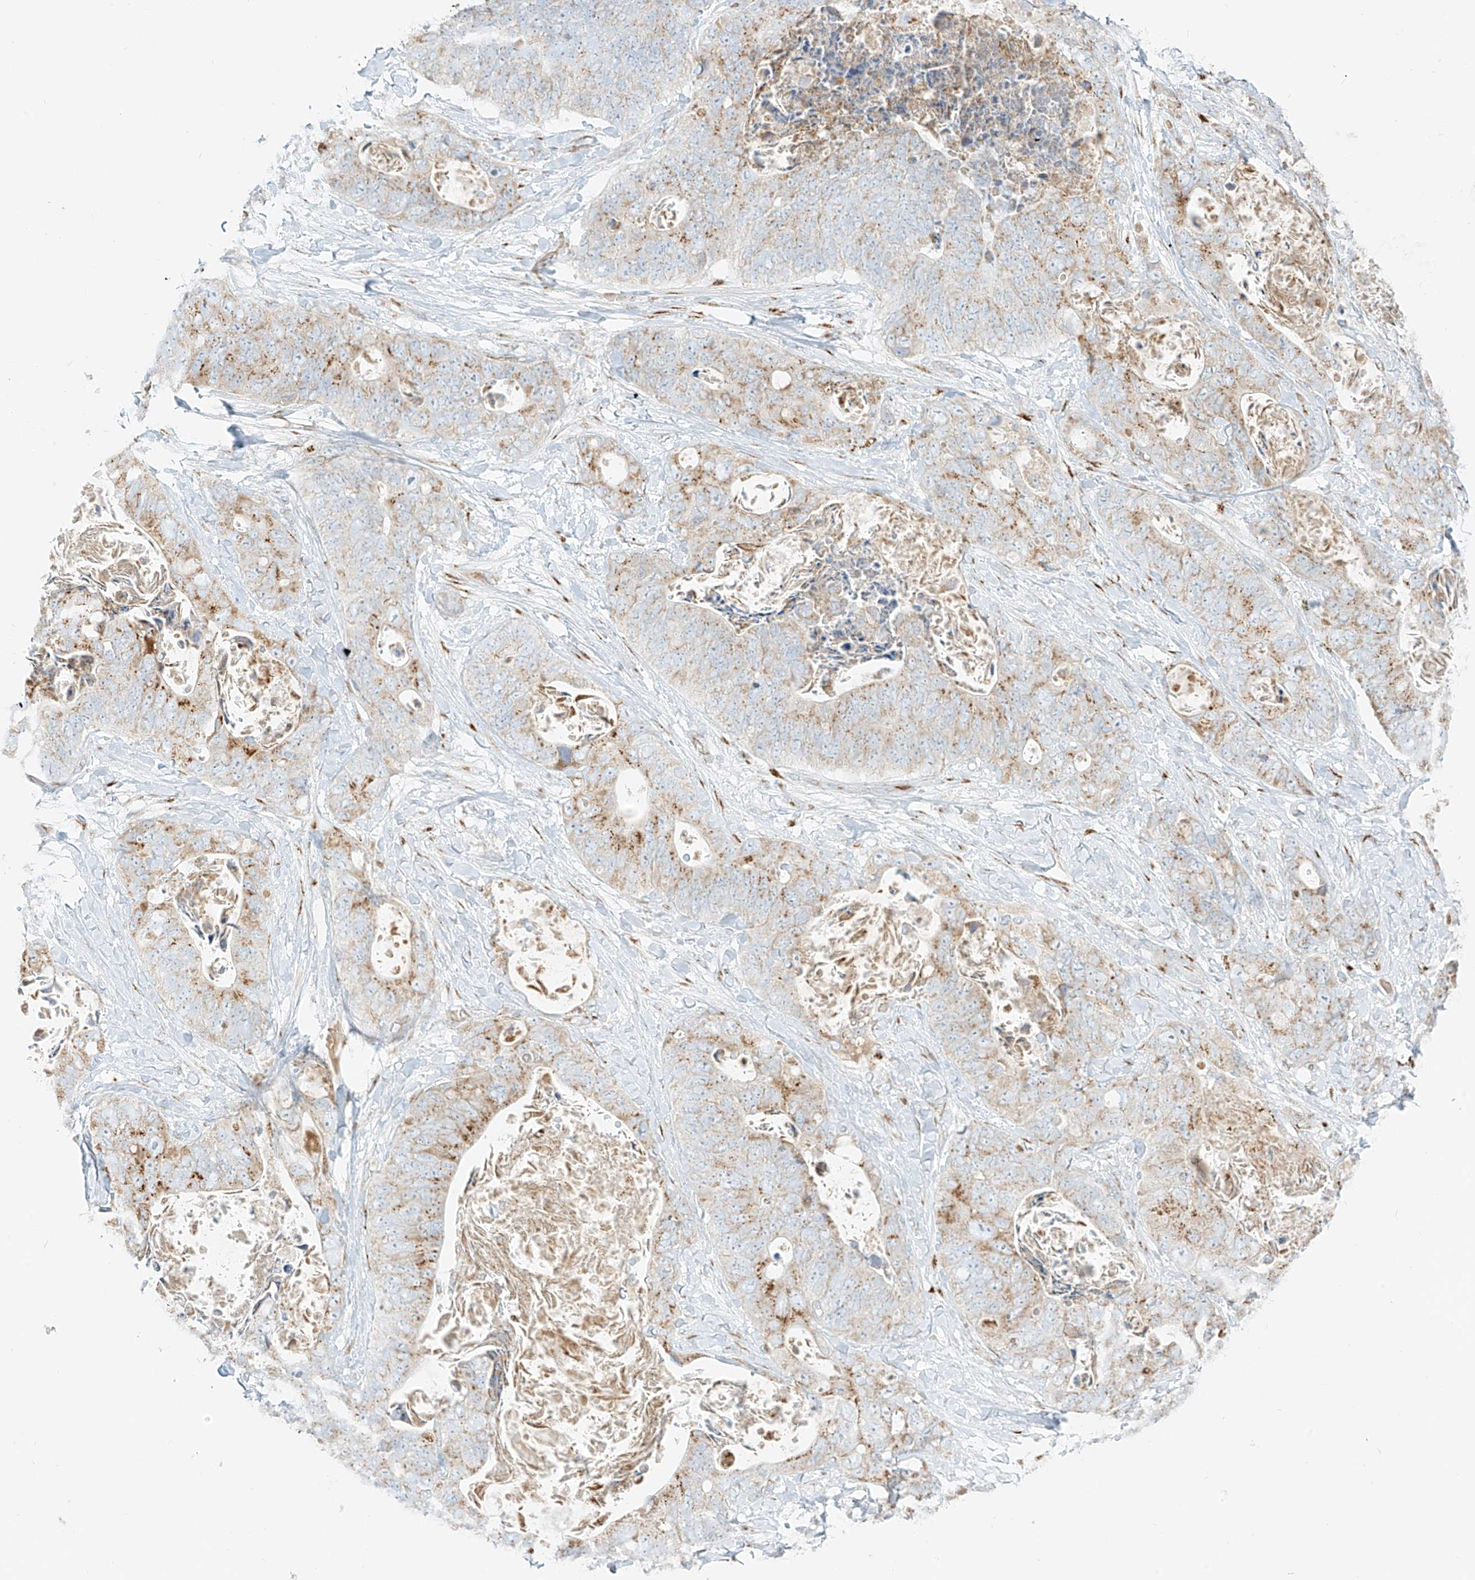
{"staining": {"intensity": "moderate", "quantity": "25%-75%", "location": "cytoplasmic/membranous"}, "tissue": "stomach cancer", "cell_type": "Tumor cells", "image_type": "cancer", "snomed": [{"axis": "morphology", "description": "Adenocarcinoma, NOS"}, {"axis": "topography", "description": "Stomach"}], "caption": "This is a photomicrograph of immunohistochemistry staining of stomach cancer, which shows moderate positivity in the cytoplasmic/membranous of tumor cells.", "gene": "TMEM87B", "patient": {"sex": "female", "age": 89}}